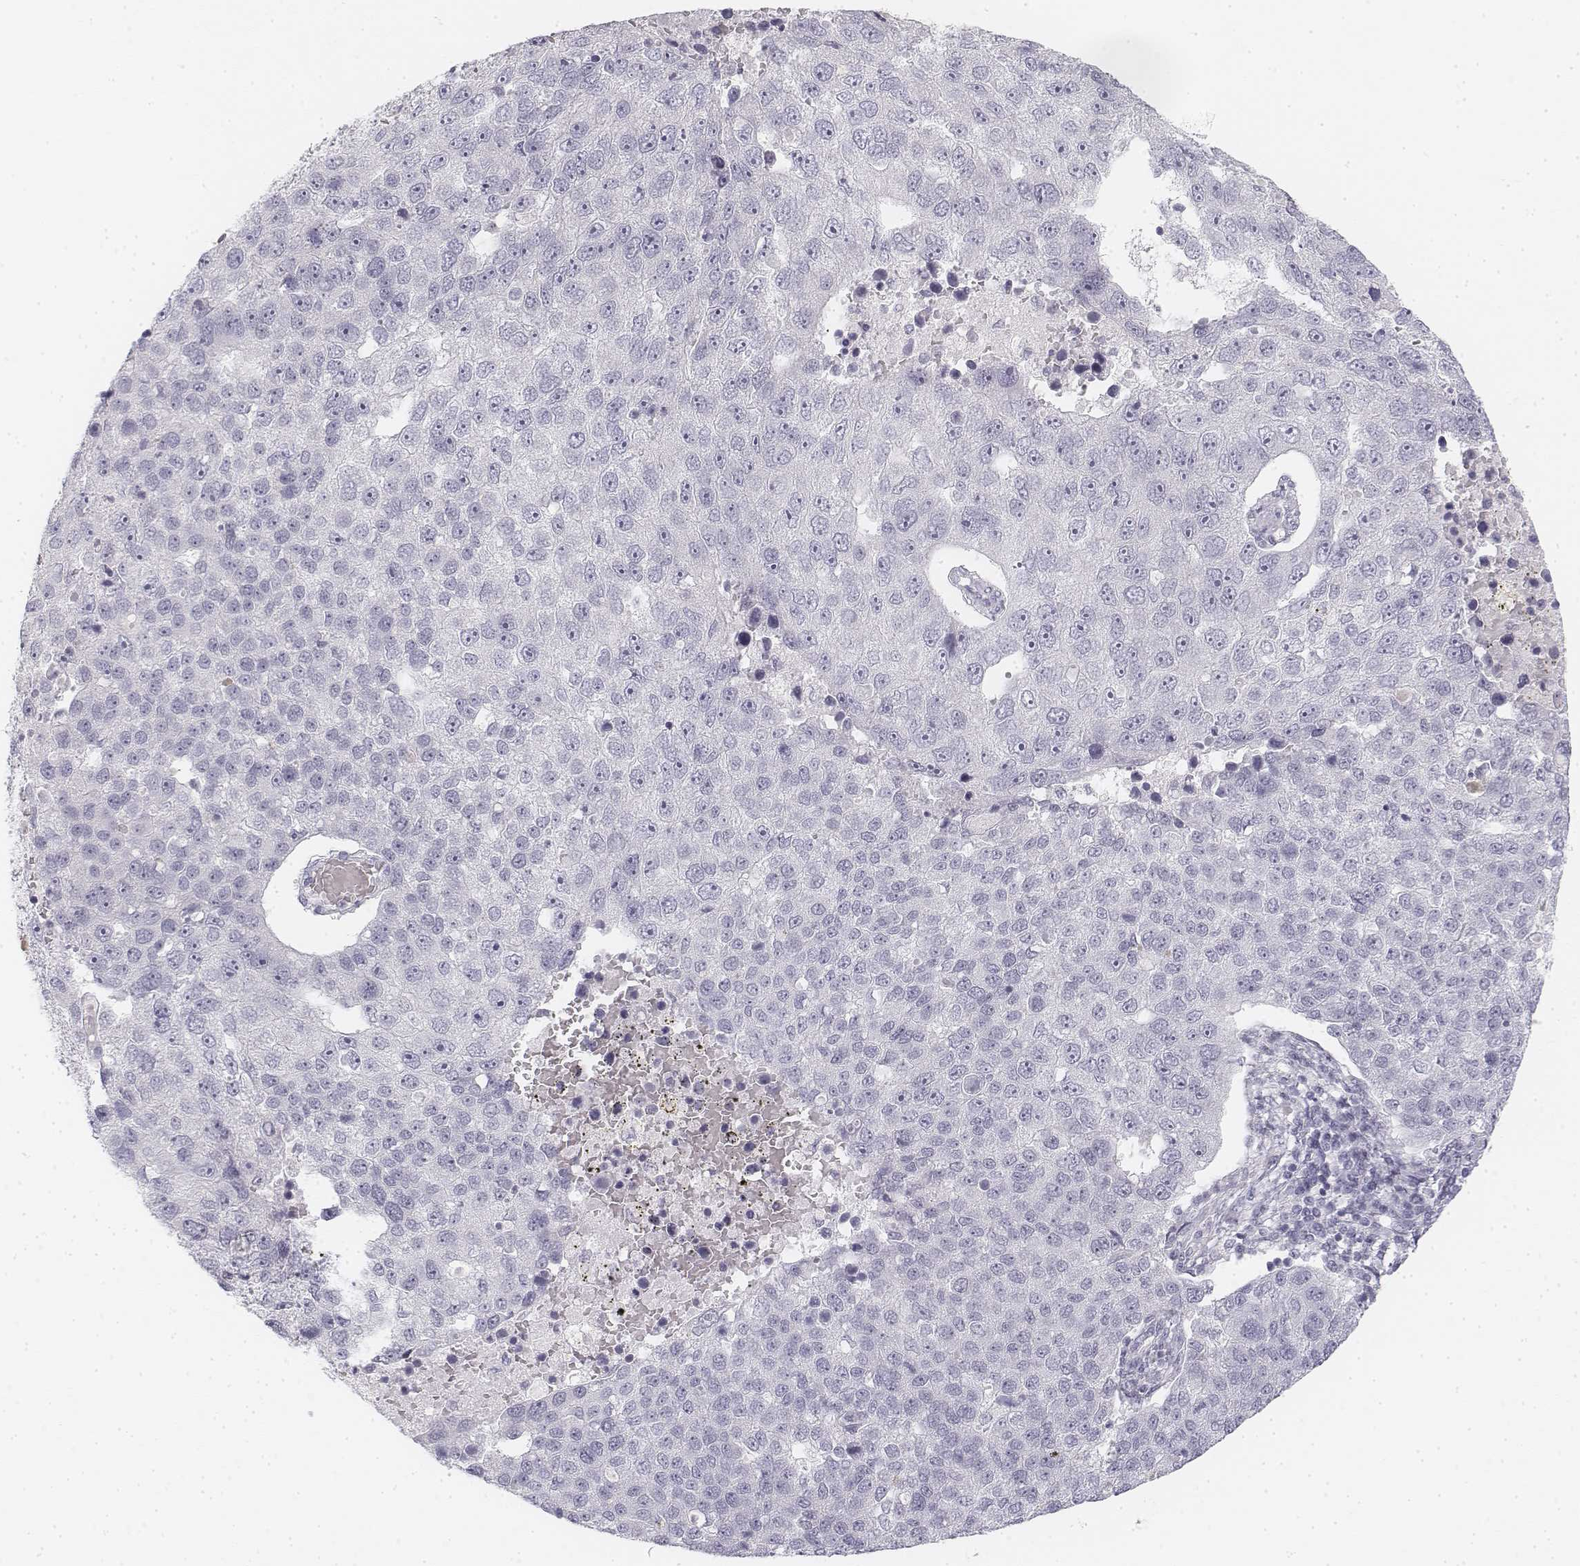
{"staining": {"intensity": "negative", "quantity": "none", "location": "none"}, "tissue": "pancreatic cancer", "cell_type": "Tumor cells", "image_type": "cancer", "snomed": [{"axis": "morphology", "description": "Adenocarcinoma, NOS"}, {"axis": "topography", "description": "Pancreas"}], "caption": "Tumor cells are negative for brown protein staining in pancreatic cancer.", "gene": "KRT25", "patient": {"sex": "female", "age": 61}}